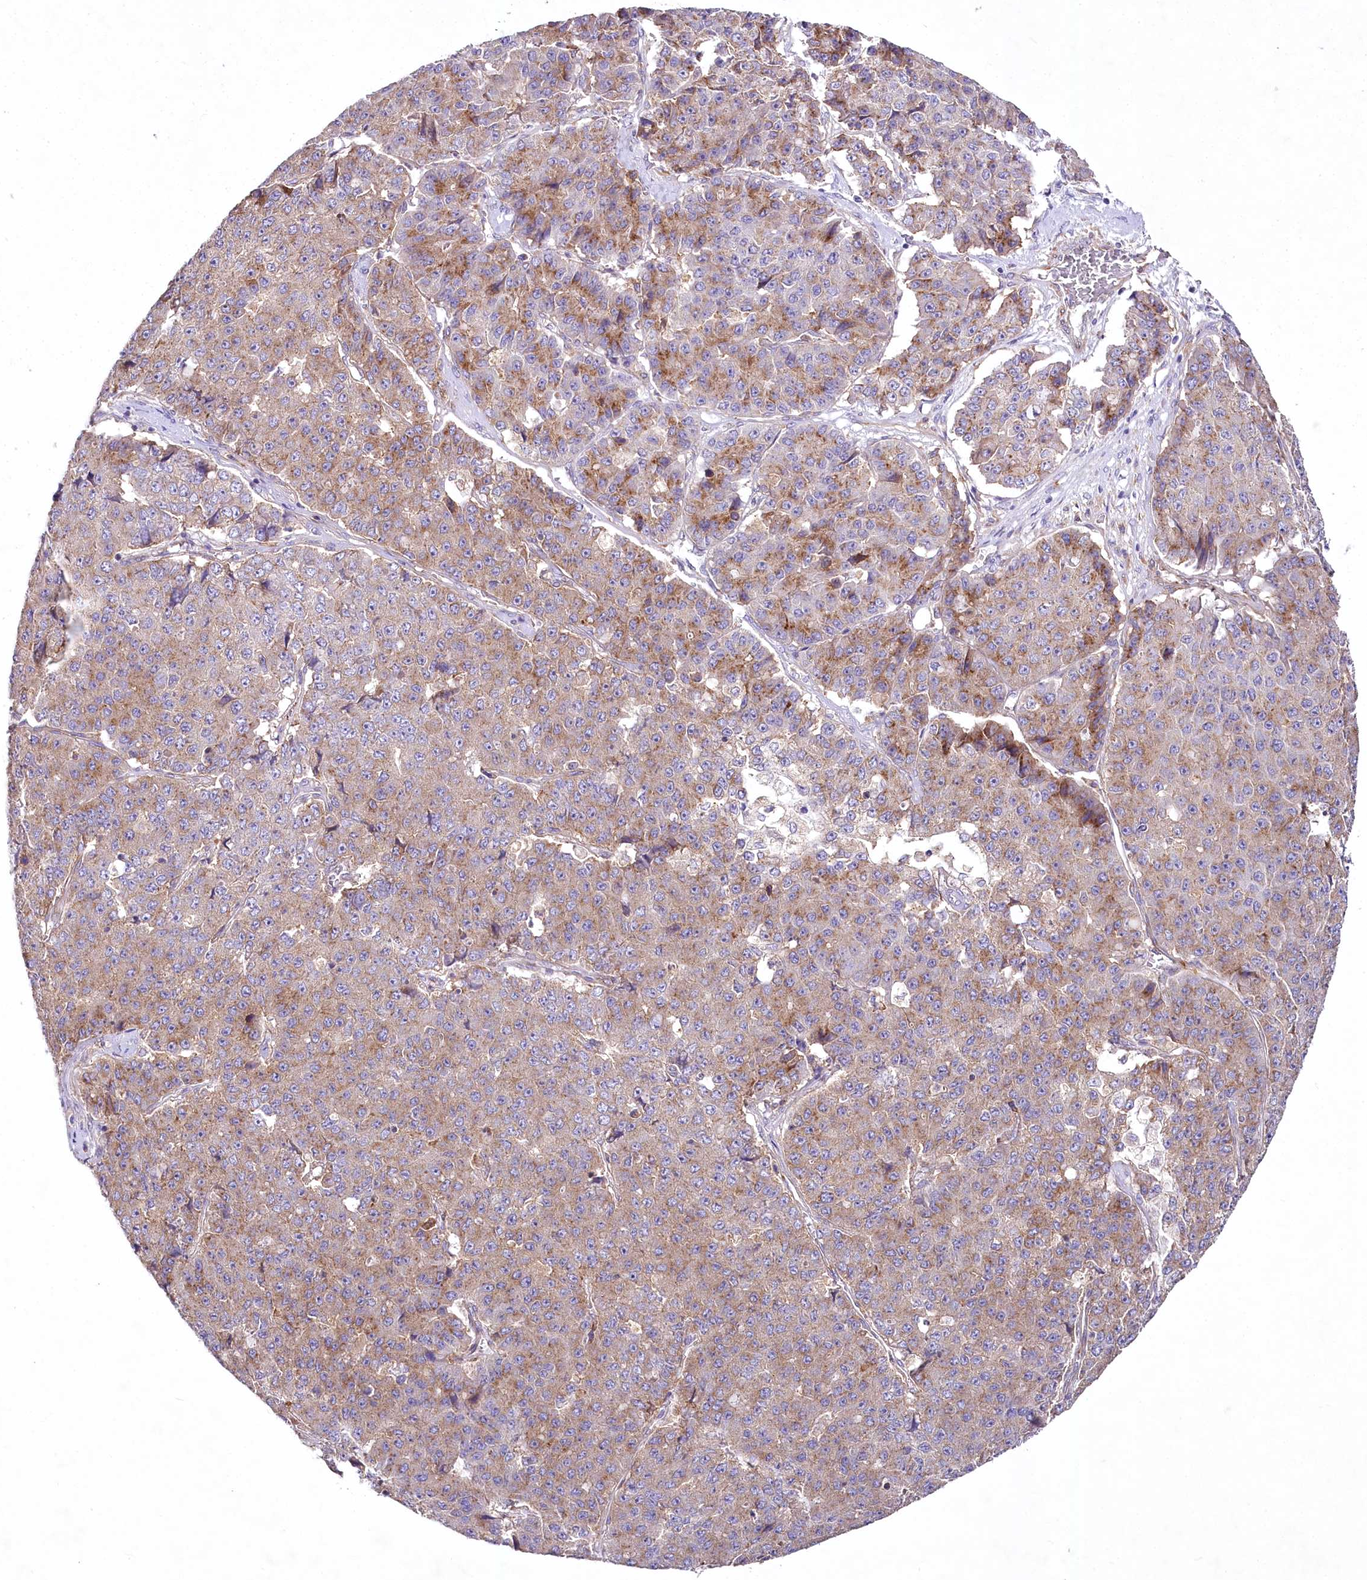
{"staining": {"intensity": "weak", "quantity": "25%-75%", "location": "cytoplasmic/membranous"}, "tissue": "pancreatic cancer", "cell_type": "Tumor cells", "image_type": "cancer", "snomed": [{"axis": "morphology", "description": "Adenocarcinoma, NOS"}, {"axis": "topography", "description": "Pancreas"}], "caption": "This micrograph demonstrates IHC staining of pancreatic cancer (adenocarcinoma), with low weak cytoplasmic/membranous positivity in approximately 25%-75% of tumor cells.", "gene": "STX6", "patient": {"sex": "male", "age": 50}}